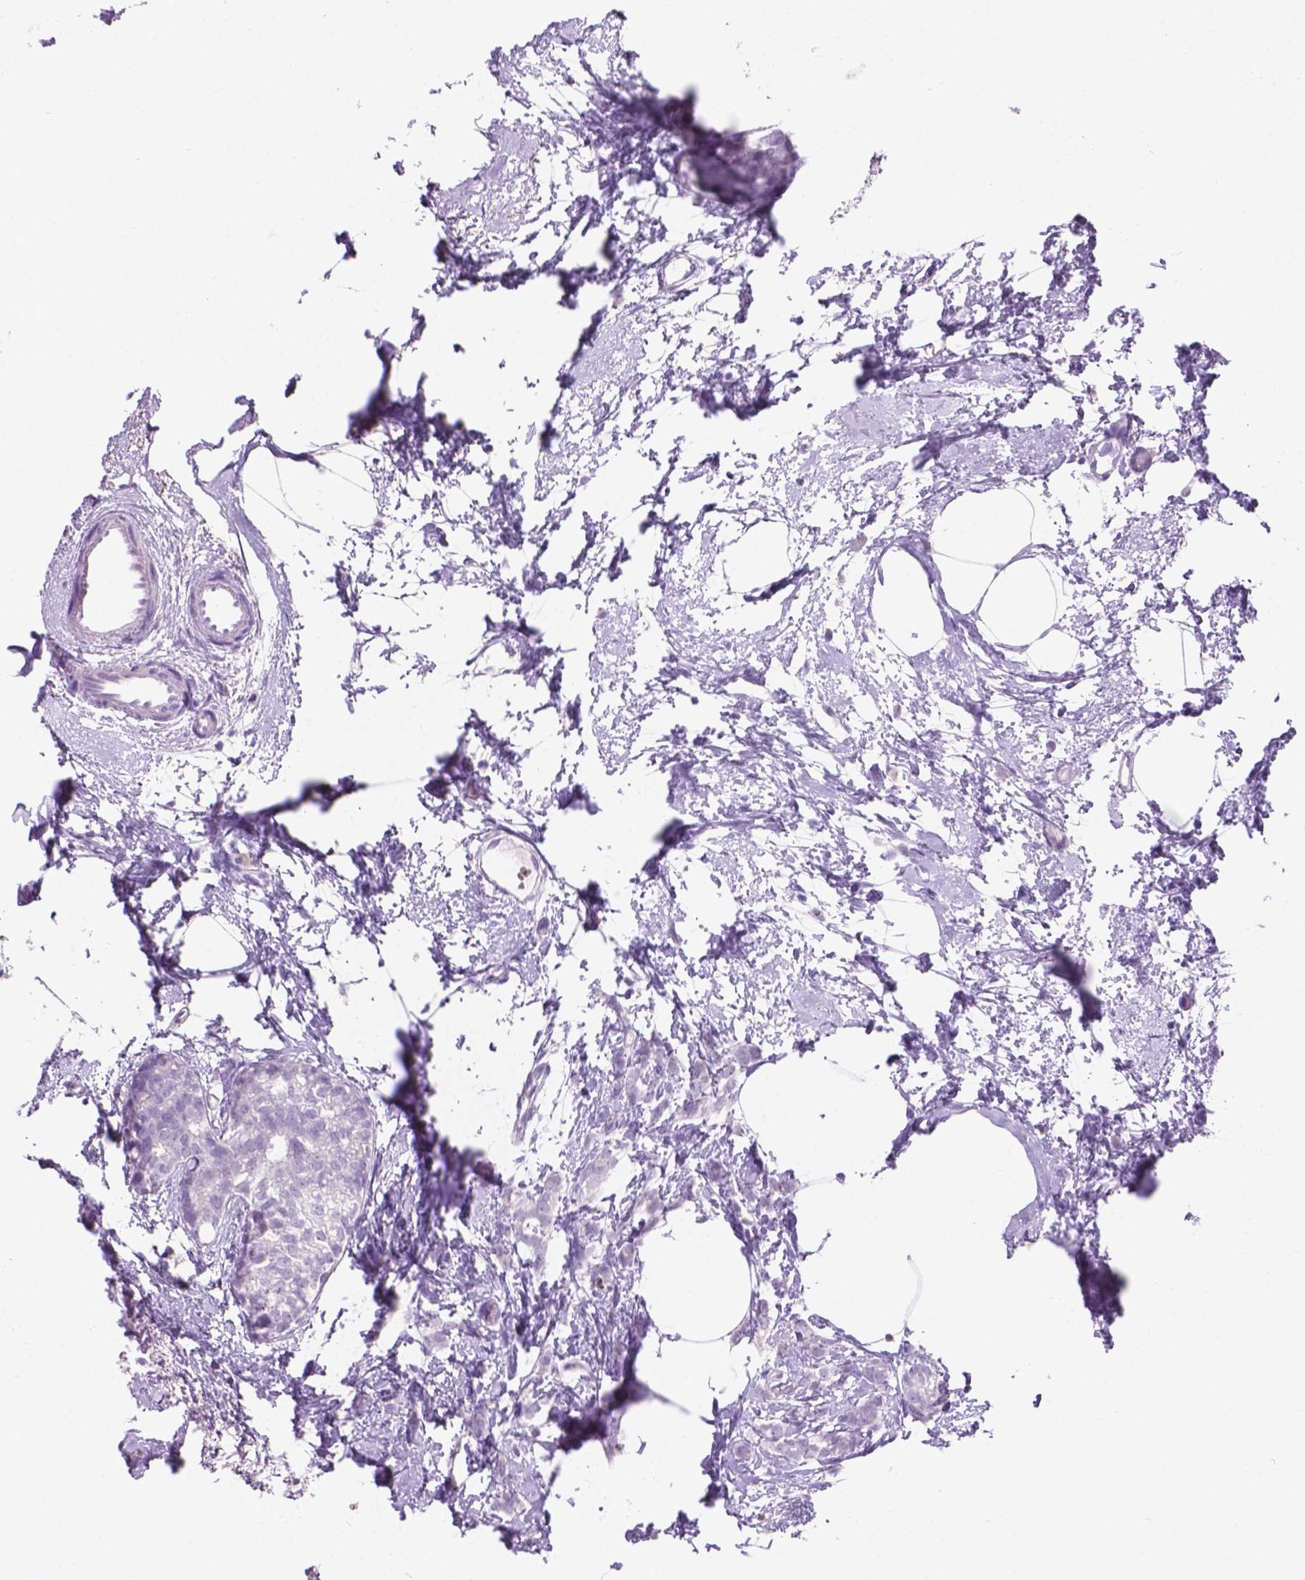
{"staining": {"intensity": "negative", "quantity": "none", "location": "none"}, "tissue": "breast cancer", "cell_type": "Tumor cells", "image_type": "cancer", "snomed": [{"axis": "morphology", "description": "Duct carcinoma"}, {"axis": "topography", "description": "Breast"}], "caption": "There is no significant staining in tumor cells of breast cancer.", "gene": "GRIN2B", "patient": {"sex": "female", "age": 40}}